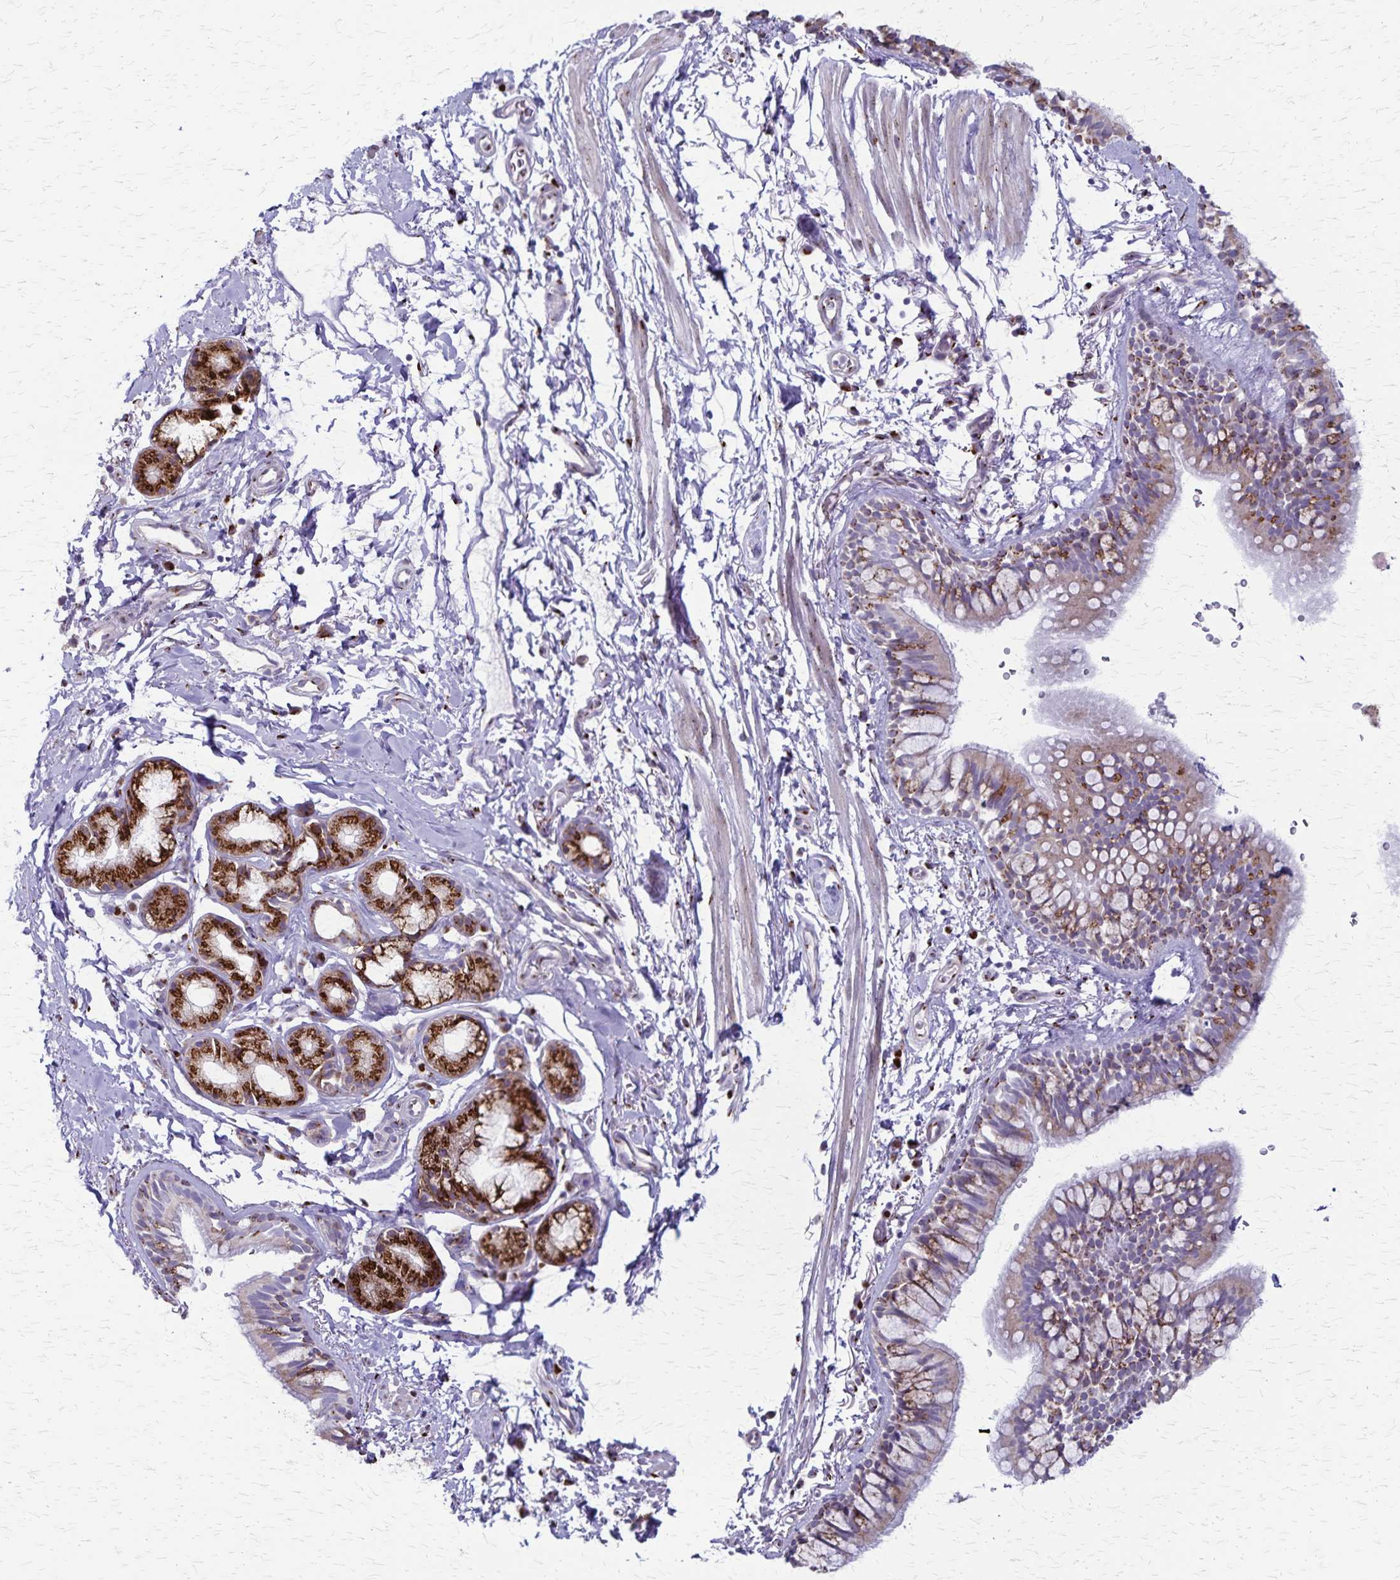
{"staining": {"intensity": "weak", "quantity": "25%-75%", "location": "cytoplasmic/membranous"}, "tissue": "bronchus", "cell_type": "Respiratory epithelial cells", "image_type": "normal", "snomed": [{"axis": "morphology", "description": "Normal tissue, NOS"}, {"axis": "topography", "description": "Lymph node"}, {"axis": "topography", "description": "Cartilage tissue"}, {"axis": "topography", "description": "Bronchus"}], "caption": "Immunohistochemistry of unremarkable bronchus shows low levels of weak cytoplasmic/membranous expression in approximately 25%-75% of respiratory epithelial cells. The staining was performed using DAB (3,3'-diaminobenzidine) to visualize the protein expression in brown, while the nuclei were stained in blue with hematoxylin (Magnification: 20x).", "gene": "MCFD2", "patient": {"sex": "female", "age": 70}}